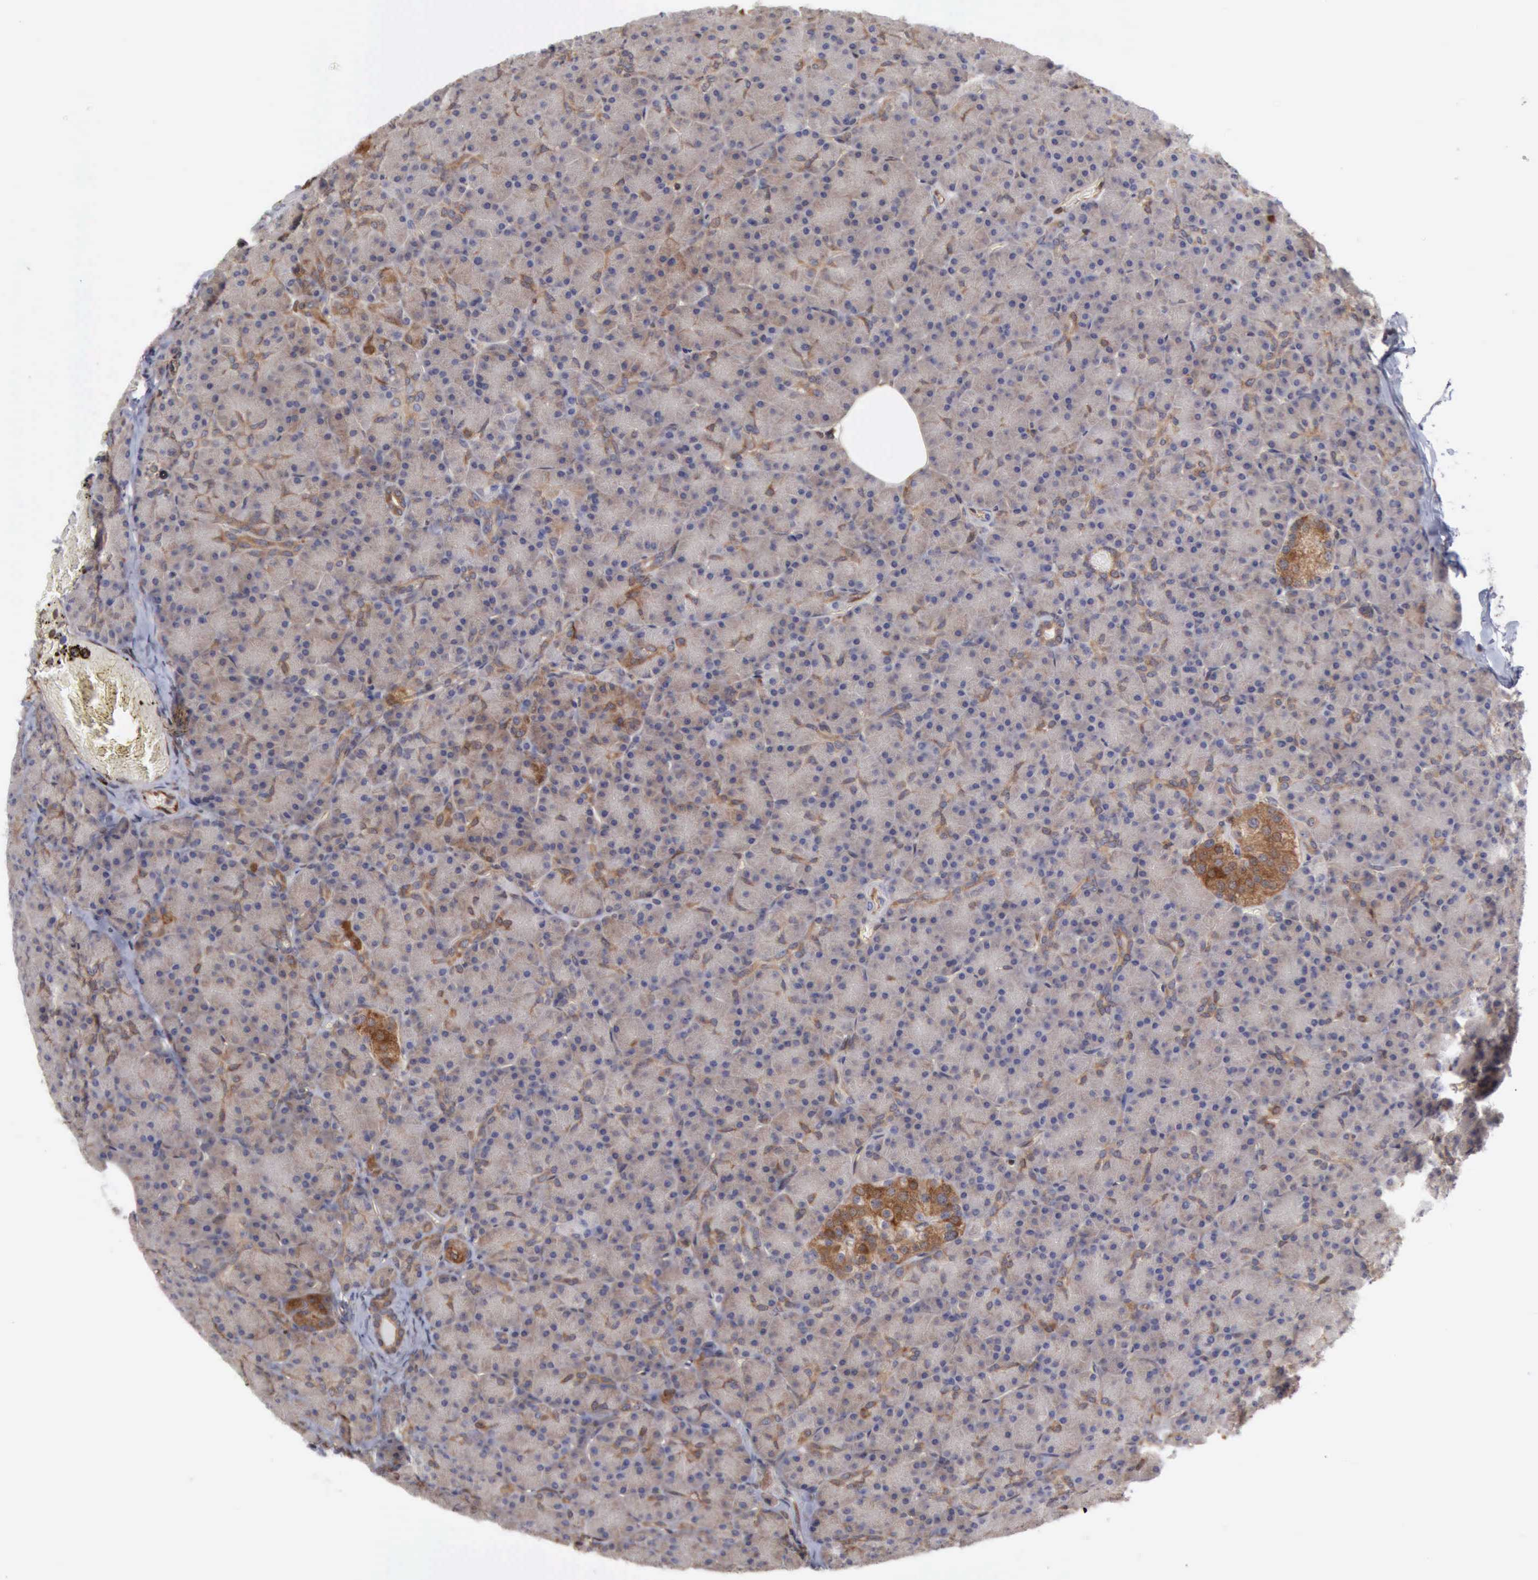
{"staining": {"intensity": "weak", "quantity": ">75%", "location": "cytoplasmic/membranous"}, "tissue": "pancreas", "cell_type": "Exocrine glandular cells", "image_type": "normal", "snomed": [{"axis": "morphology", "description": "Normal tissue, NOS"}, {"axis": "topography", "description": "Pancreas"}], "caption": "The micrograph demonstrates staining of benign pancreas, revealing weak cytoplasmic/membranous protein expression (brown color) within exocrine glandular cells.", "gene": "APOL2", "patient": {"sex": "female", "age": 43}}